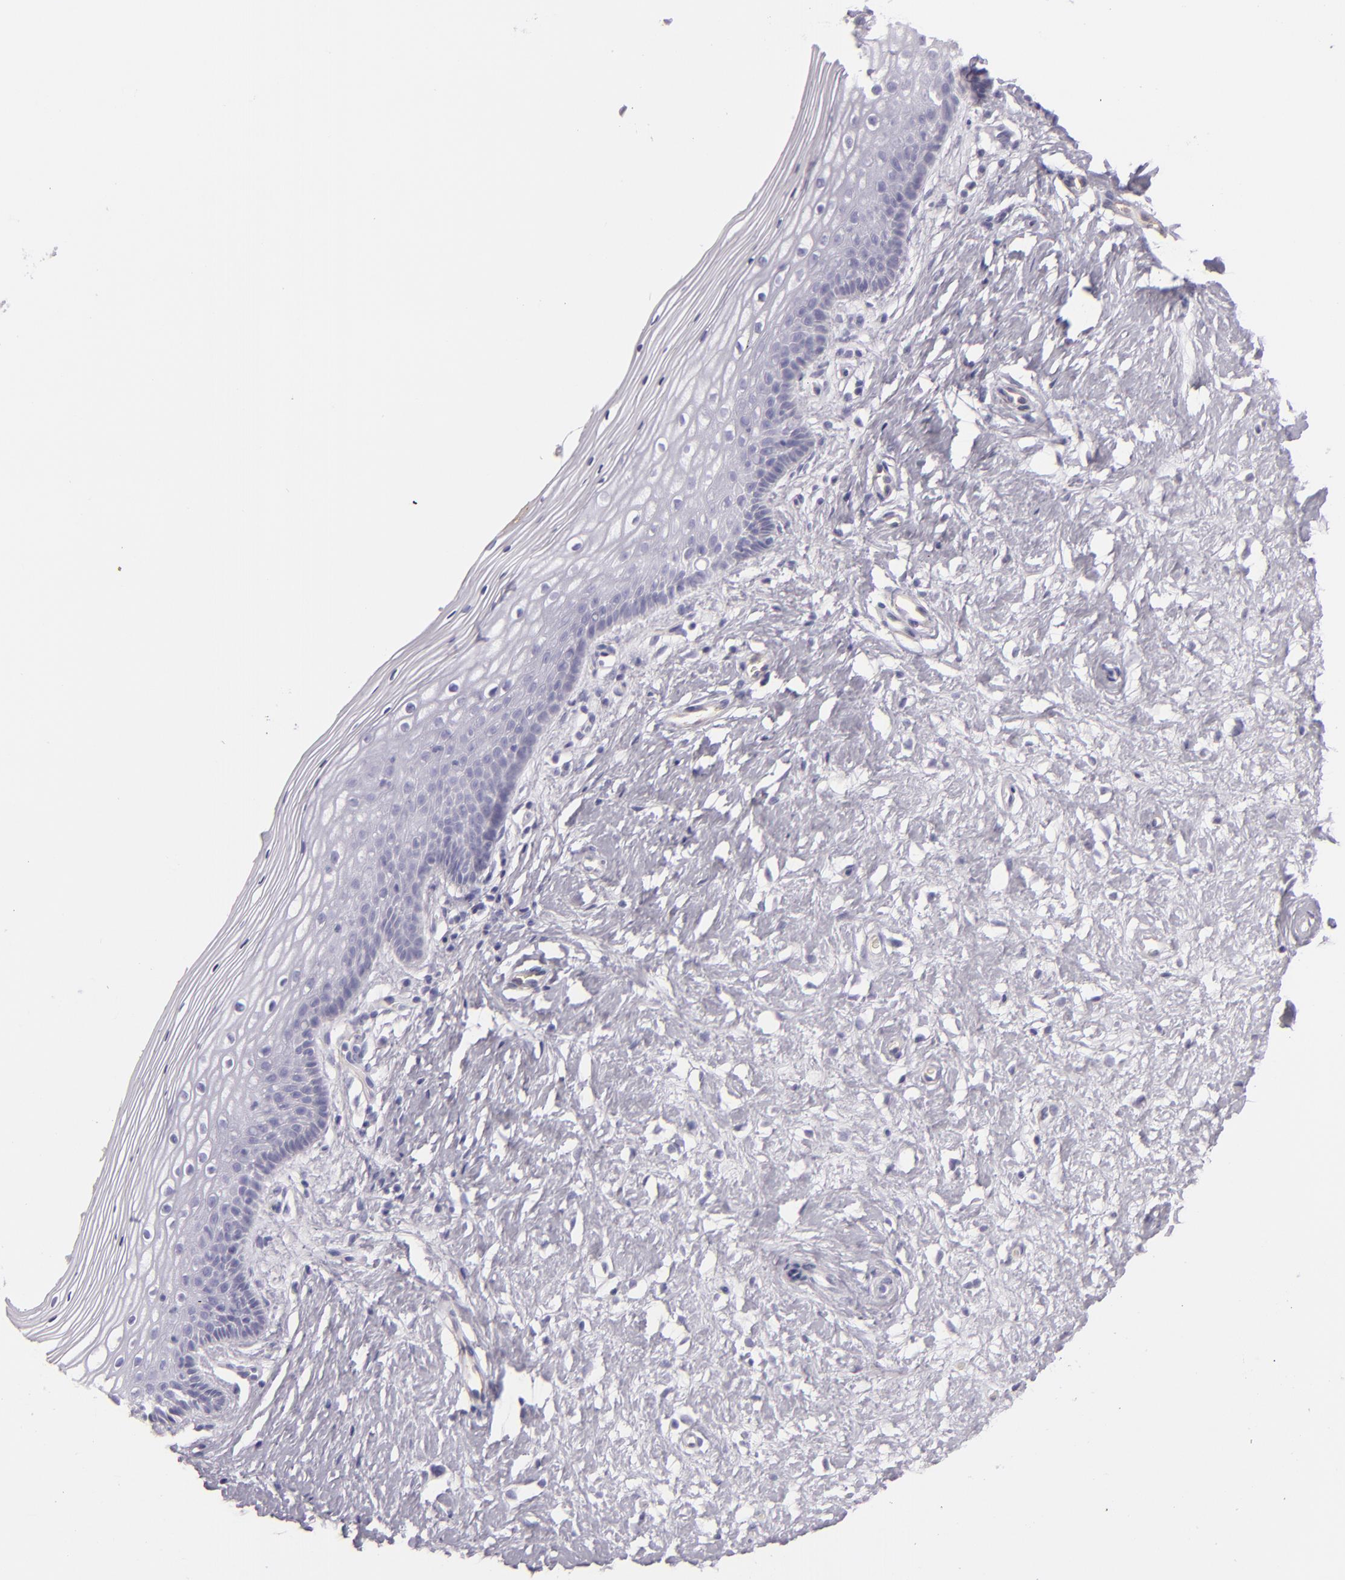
{"staining": {"intensity": "negative", "quantity": "none", "location": "none"}, "tissue": "vagina", "cell_type": "Squamous epithelial cells", "image_type": "normal", "snomed": [{"axis": "morphology", "description": "Normal tissue, NOS"}, {"axis": "topography", "description": "Vagina"}], "caption": "High magnification brightfield microscopy of unremarkable vagina stained with DAB (brown) and counterstained with hematoxylin (blue): squamous epithelial cells show no significant positivity.", "gene": "SELP", "patient": {"sex": "female", "age": 46}}